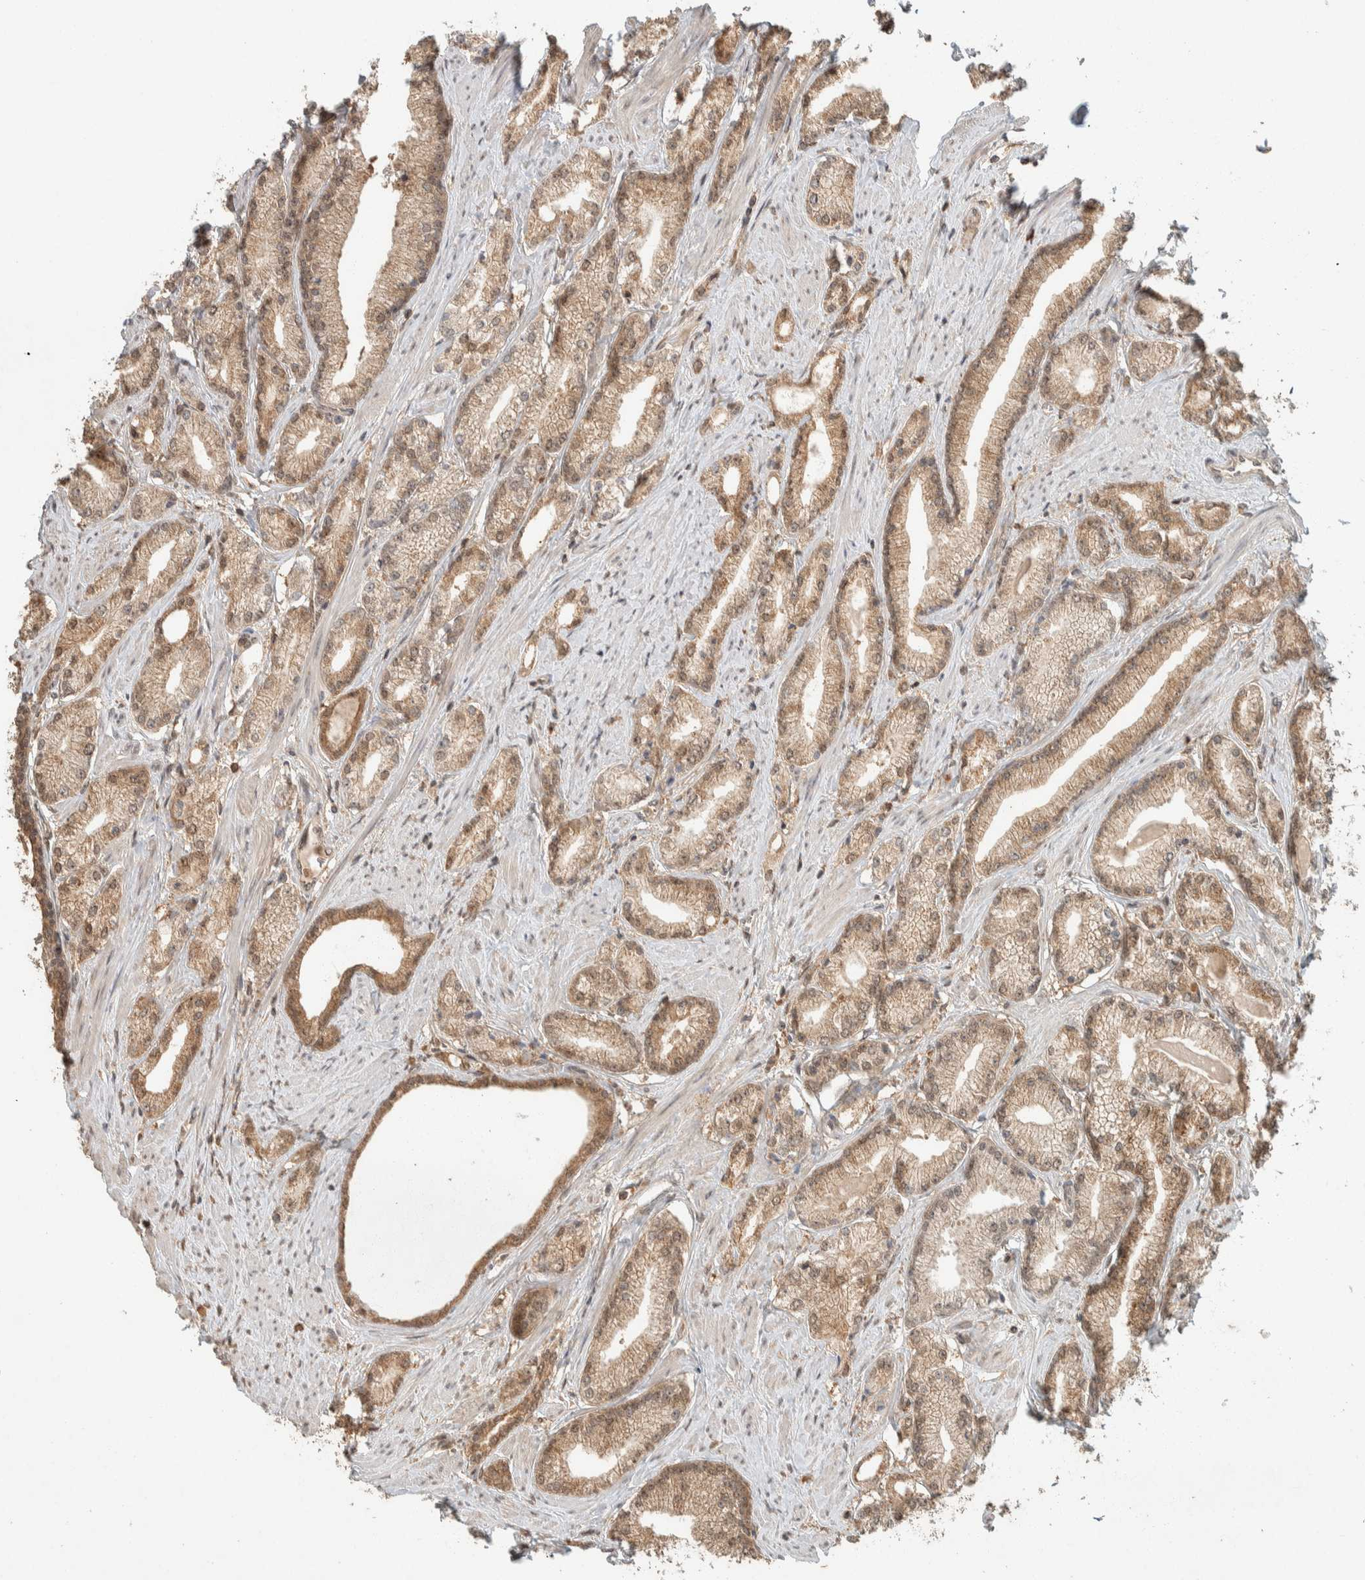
{"staining": {"intensity": "moderate", "quantity": ">75%", "location": "cytoplasmic/membranous,nuclear"}, "tissue": "prostate cancer", "cell_type": "Tumor cells", "image_type": "cancer", "snomed": [{"axis": "morphology", "description": "Adenocarcinoma, Low grade"}, {"axis": "topography", "description": "Prostate"}], "caption": "A photomicrograph of human prostate low-grade adenocarcinoma stained for a protein displays moderate cytoplasmic/membranous and nuclear brown staining in tumor cells. Using DAB (brown) and hematoxylin (blue) stains, captured at high magnification using brightfield microscopy.", "gene": "ZNF567", "patient": {"sex": "male", "age": 62}}